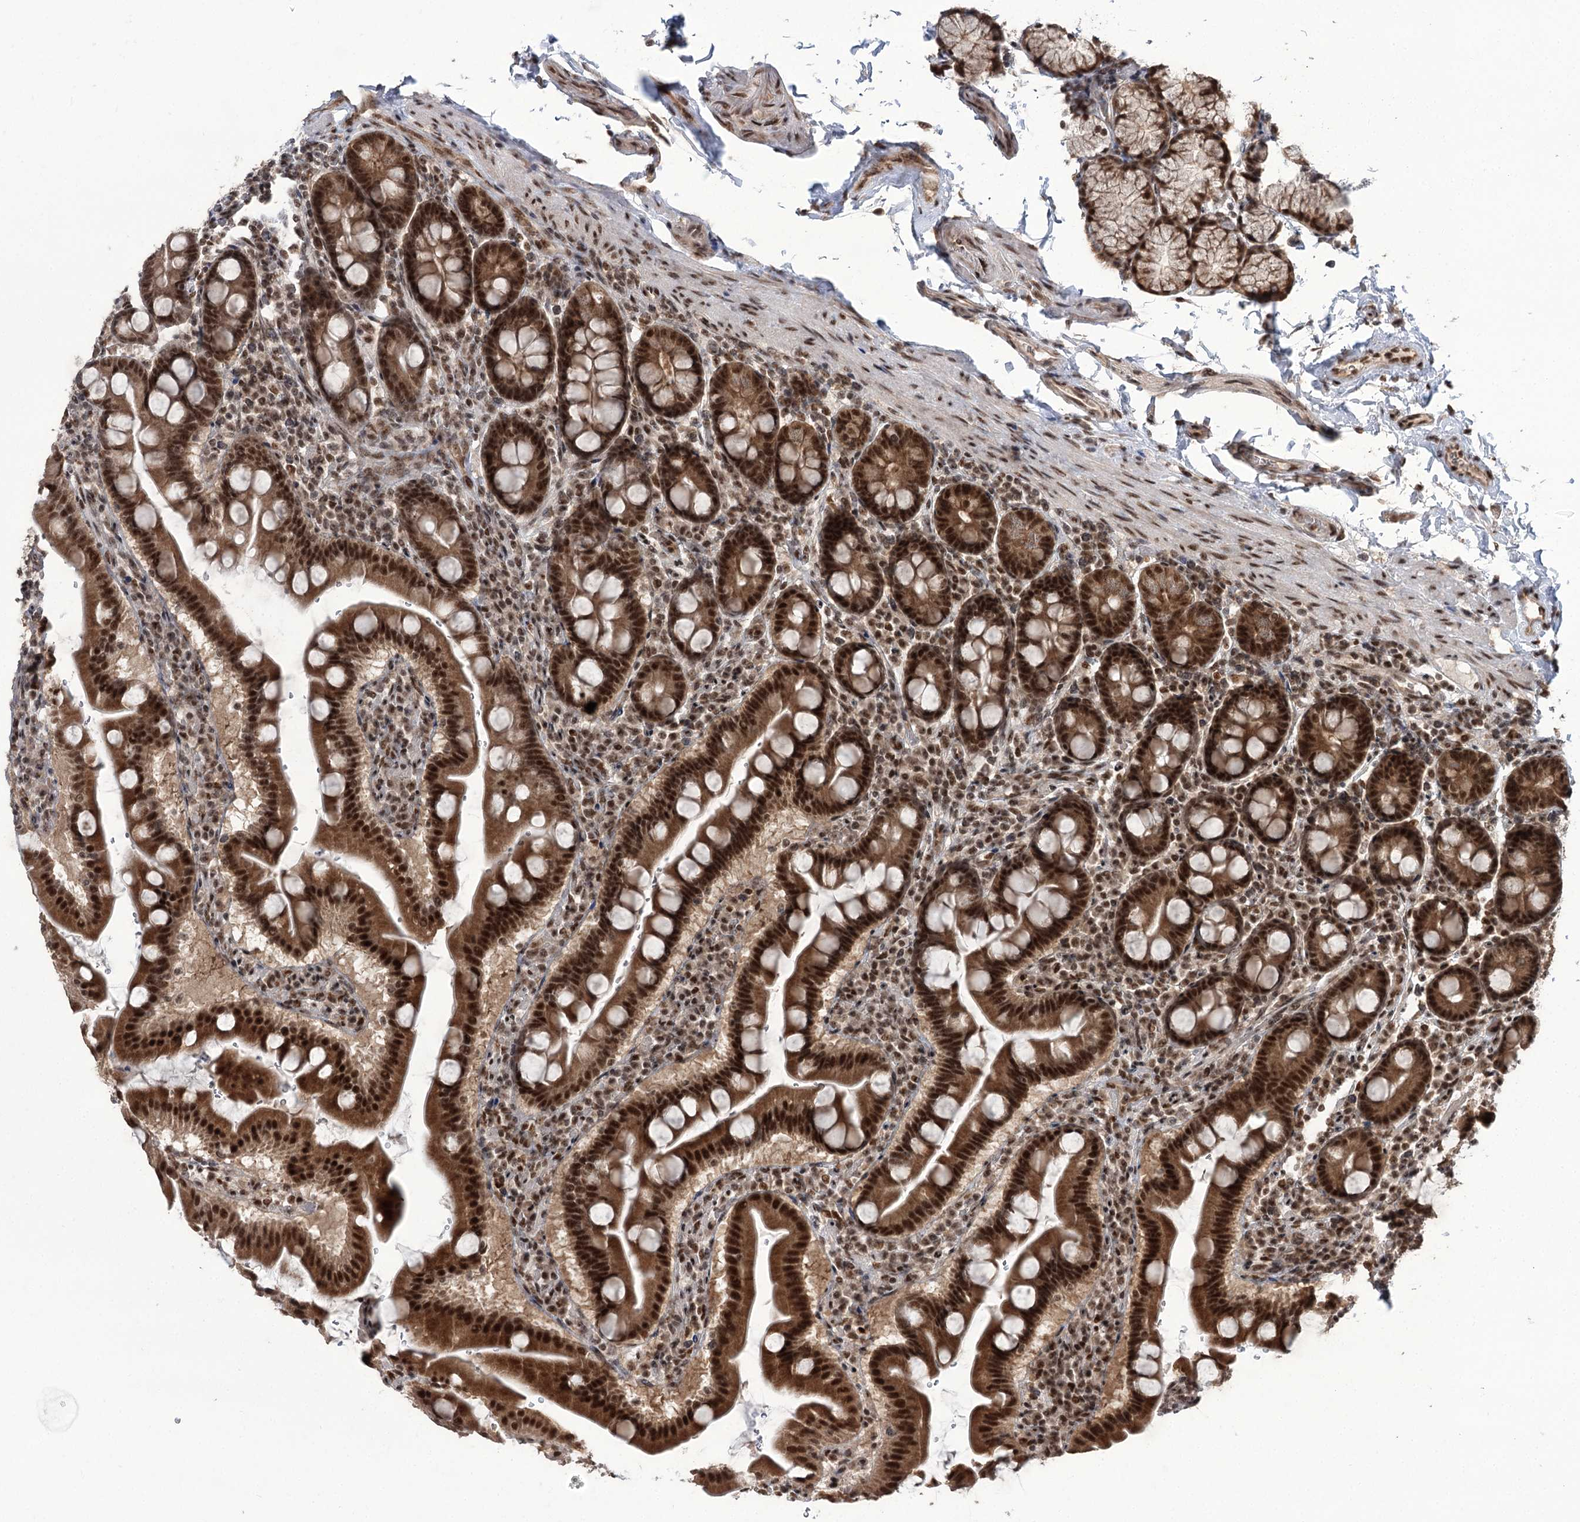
{"staining": {"intensity": "strong", "quantity": ">75%", "location": "cytoplasmic/membranous,nuclear"}, "tissue": "duodenum", "cell_type": "Glandular cells", "image_type": "normal", "snomed": [{"axis": "morphology", "description": "Normal tissue, NOS"}, {"axis": "morphology", "description": "Adenocarcinoma, NOS"}, {"axis": "topography", "description": "Pancreas"}, {"axis": "topography", "description": "Duodenum"}], "caption": "Glandular cells show high levels of strong cytoplasmic/membranous,nuclear positivity in about >75% of cells in normal human duodenum.", "gene": "ERCC3", "patient": {"sex": "male", "age": 50}}